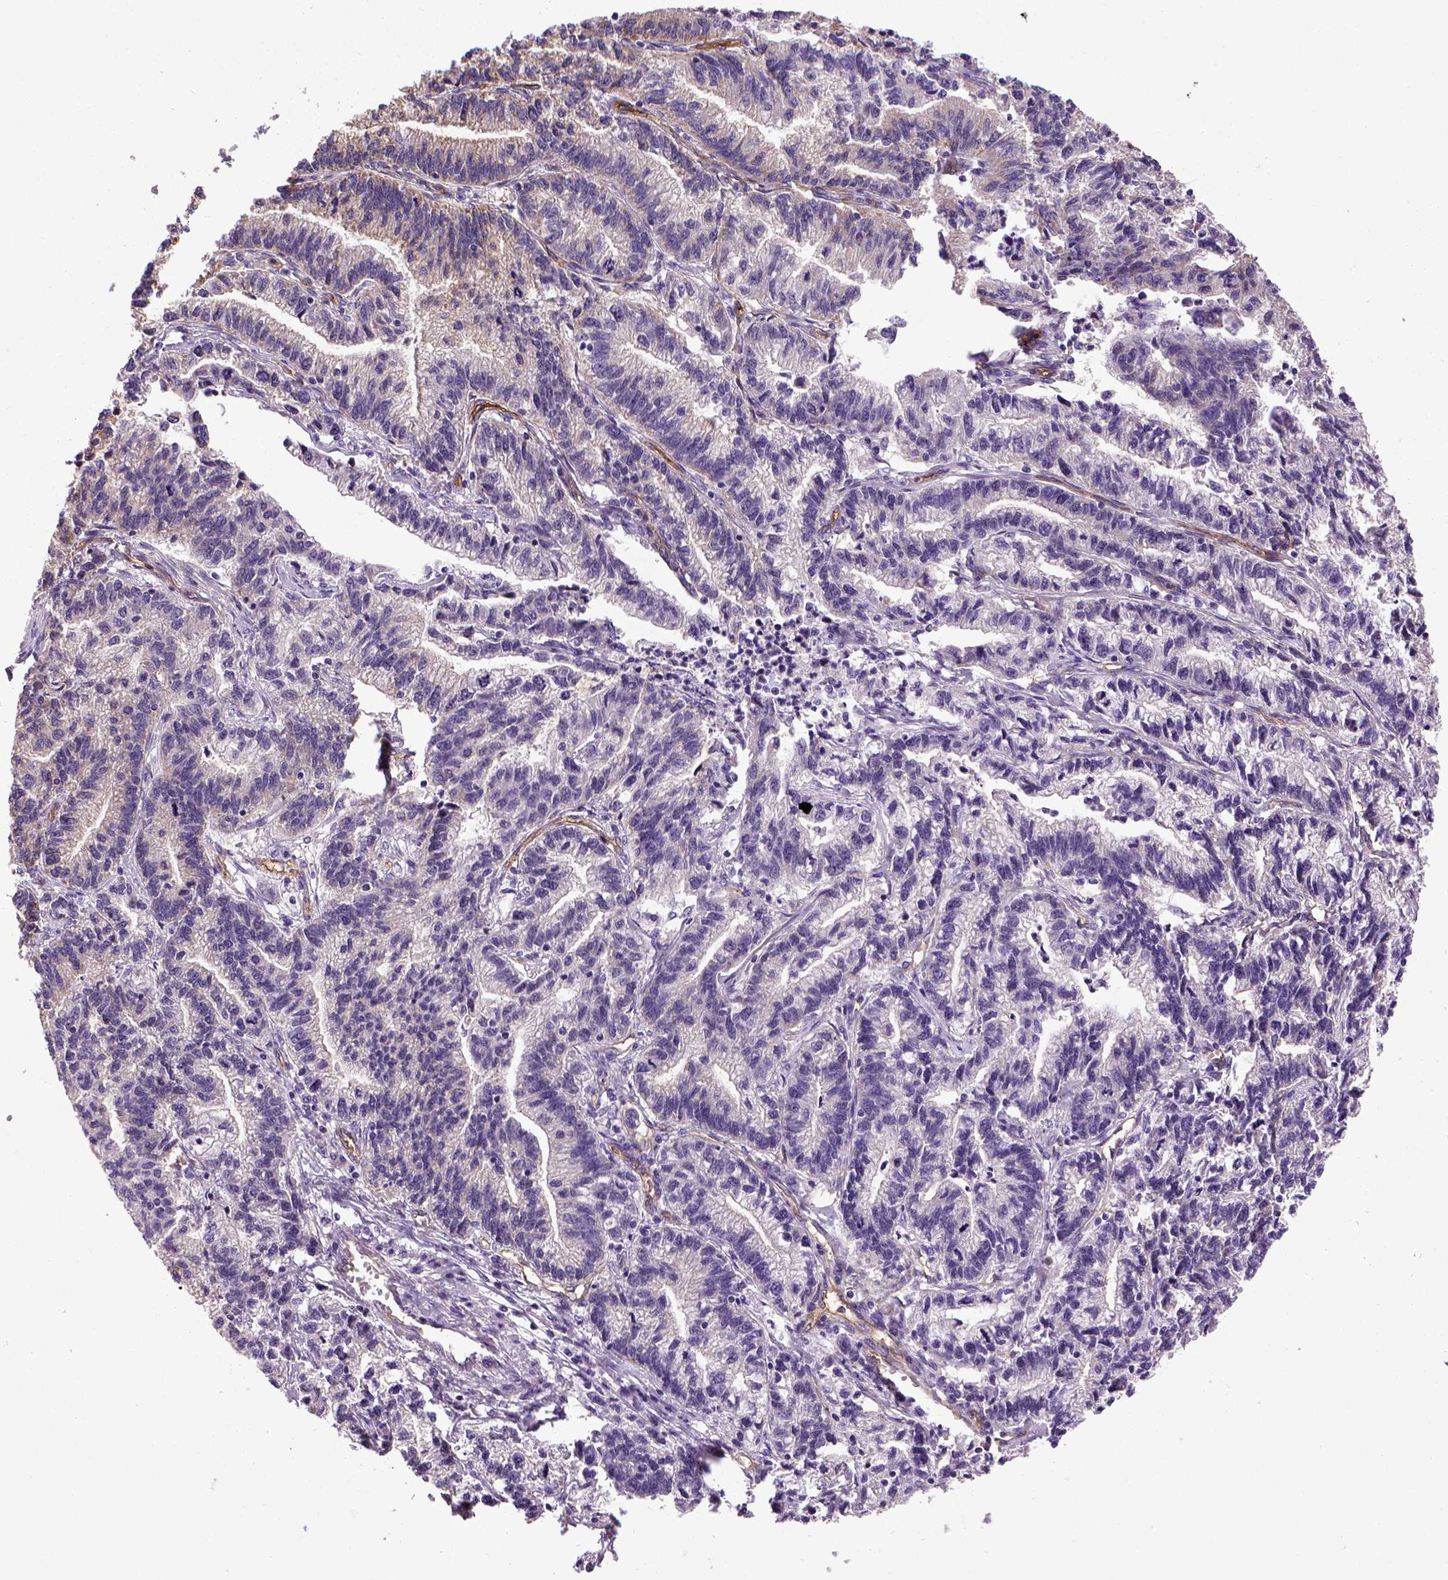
{"staining": {"intensity": "negative", "quantity": "none", "location": "none"}, "tissue": "stomach cancer", "cell_type": "Tumor cells", "image_type": "cancer", "snomed": [{"axis": "morphology", "description": "Adenocarcinoma, NOS"}, {"axis": "topography", "description": "Stomach"}], "caption": "High power microscopy micrograph of an immunohistochemistry (IHC) photomicrograph of stomach cancer, revealing no significant expression in tumor cells.", "gene": "ENG", "patient": {"sex": "male", "age": 83}}